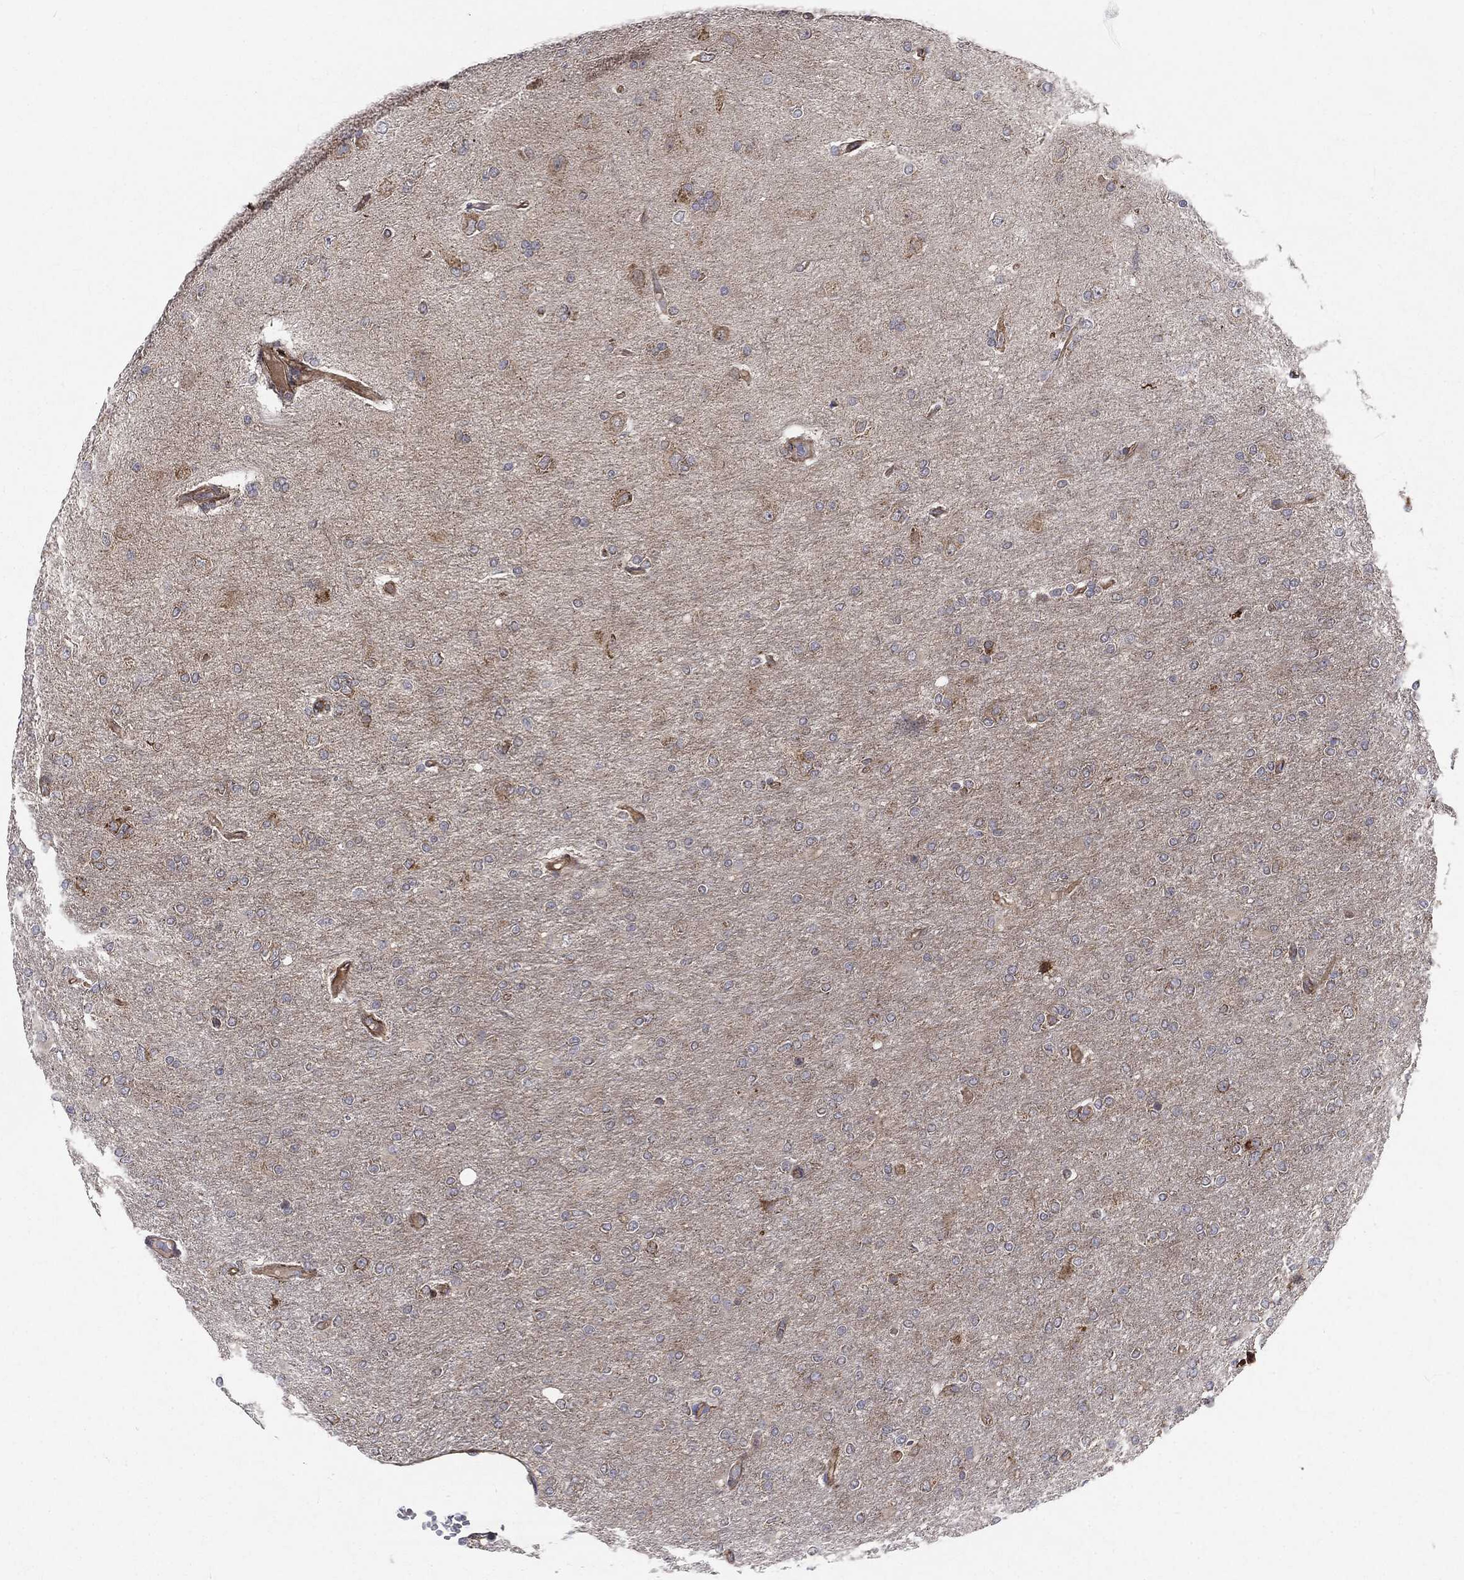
{"staining": {"intensity": "negative", "quantity": "none", "location": "none"}, "tissue": "glioma", "cell_type": "Tumor cells", "image_type": "cancer", "snomed": [{"axis": "morphology", "description": "Glioma, malignant, High grade"}, {"axis": "topography", "description": "Cerebral cortex"}], "caption": "Photomicrograph shows no significant protein expression in tumor cells of malignant high-grade glioma. (DAB IHC with hematoxylin counter stain).", "gene": "CYLD", "patient": {"sex": "male", "age": 70}}